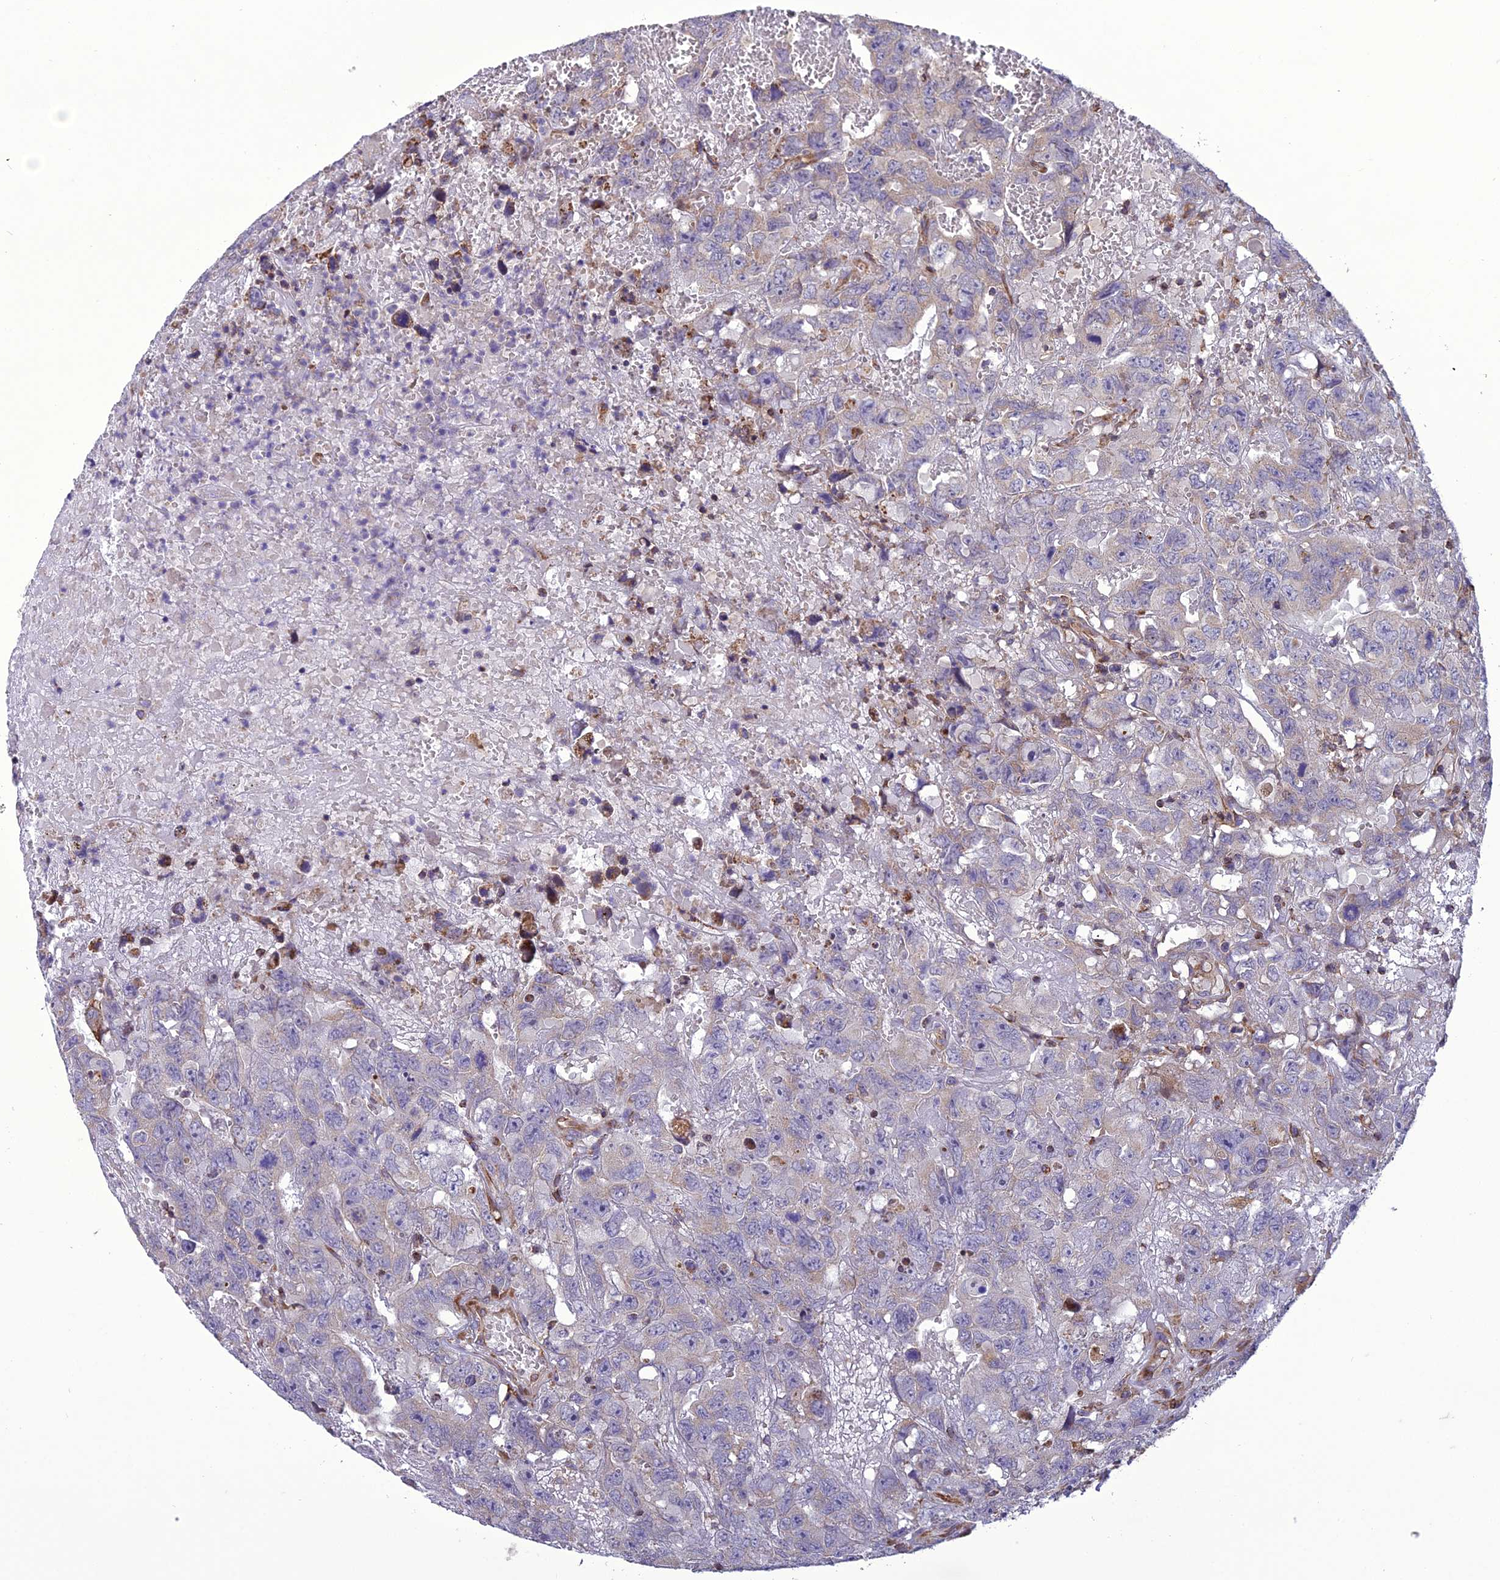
{"staining": {"intensity": "negative", "quantity": "none", "location": "none"}, "tissue": "testis cancer", "cell_type": "Tumor cells", "image_type": "cancer", "snomed": [{"axis": "morphology", "description": "Carcinoma, Embryonal, NOS"}, {"axis": "topography", "description": "Testis"}], "caption": "Testis cancer (embryonal carcinoma) stained for a protein using immunohistochemistry reveals no positivity tumor cells.", "gene": "GIMAP1", "patient": {"sex": "male", "age": 45}}